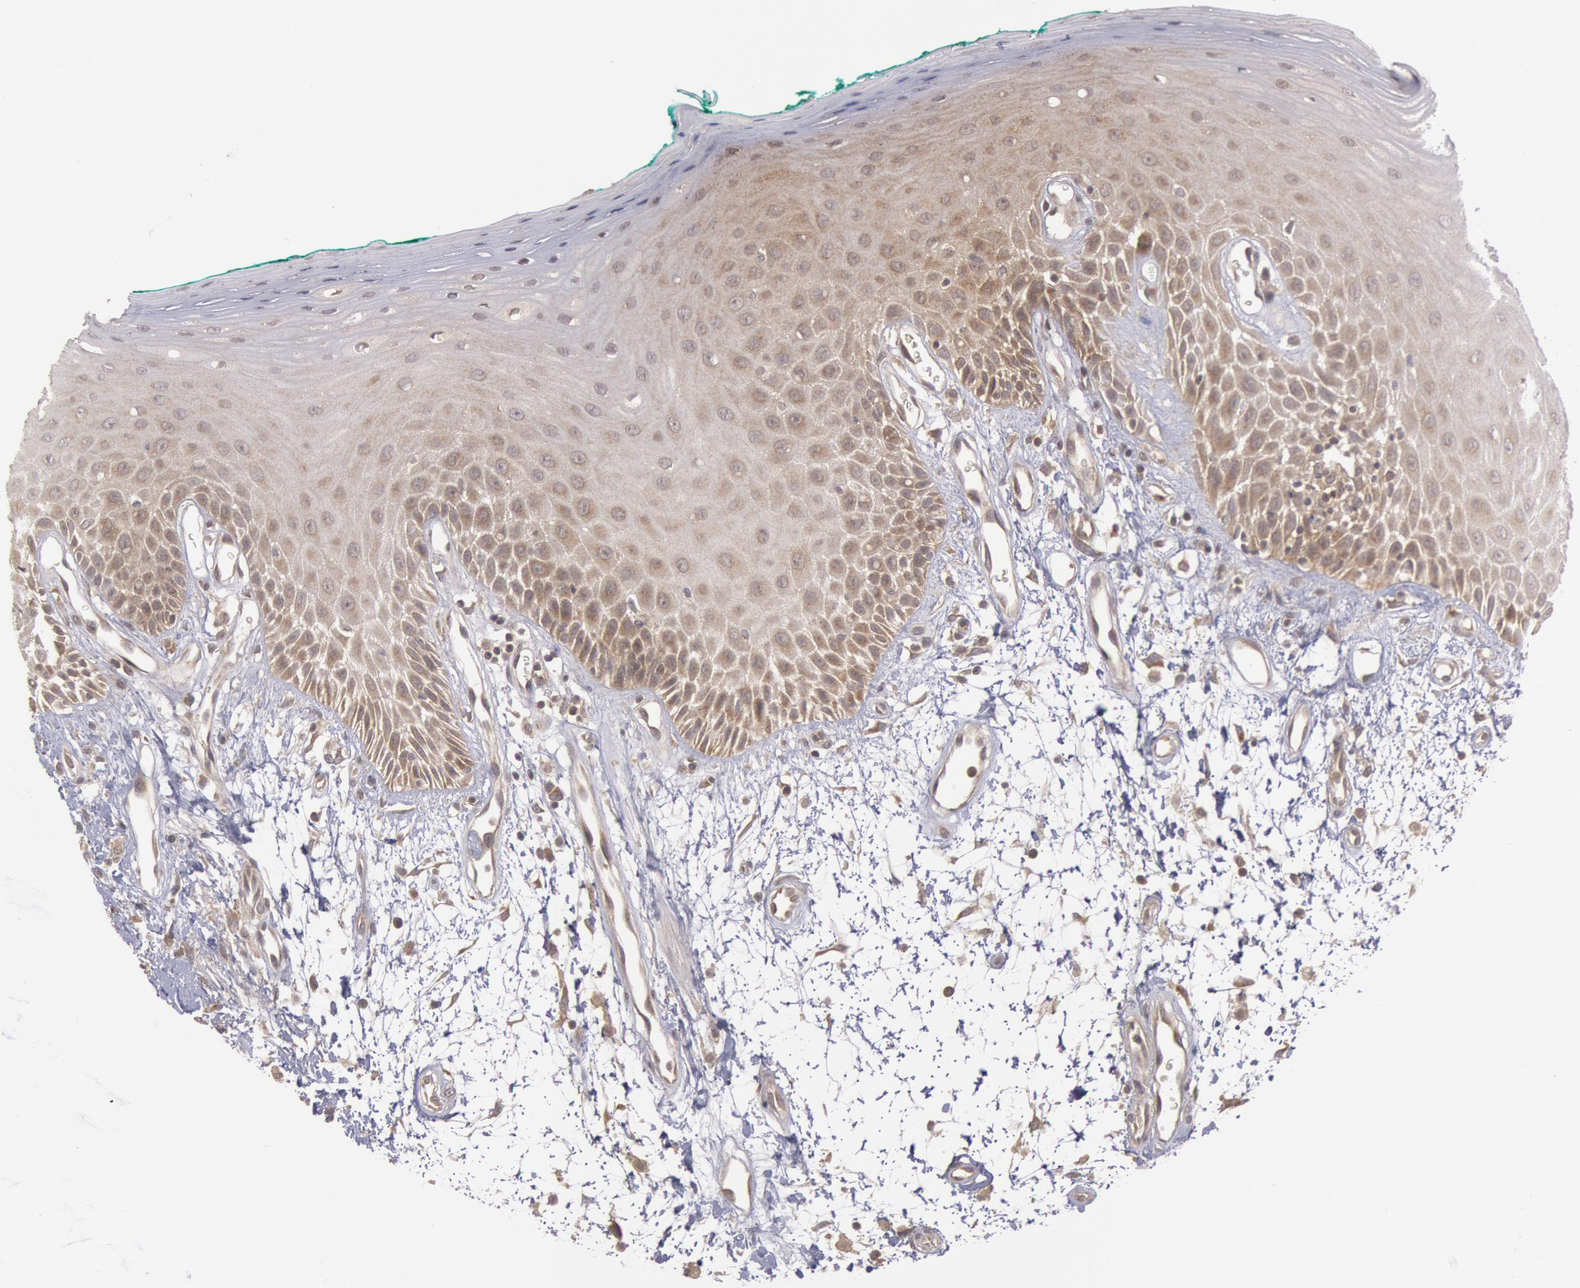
{"staining": {"intensity": "weak", "quantity": "25%-75%", "location": "cytoplasmic/membranous"}, "tissue": "oral mucosa", "cell_type": "Squamous epithelial cells", "image_type": "normal", "snomed": [{"axis": "morphology", "description": "Normal tissue, NOS"}, {"axis": "morphology", "description": "Squamous cell carcinoma, NOS"}, {"axis": "topography", "description": "Skeletal muscle"}, {"axis": "topography", "description": "Oral tissue"}, {"axis": "topography", "description": "Head-Neck"}], "caption": "Immunohistochemical staining of unremarkable human oral mucosa shows low levels of weak cytoplasmic/membranous staining in approximately 25%-75% of squamous epithelial cells. The protein is stained brown, and the nuclei are stained in blue (DAB IHC with brightfield microscopy, high magnification).", "gene": "BRAF", "patient": {"sex": "female", "age": 84}}